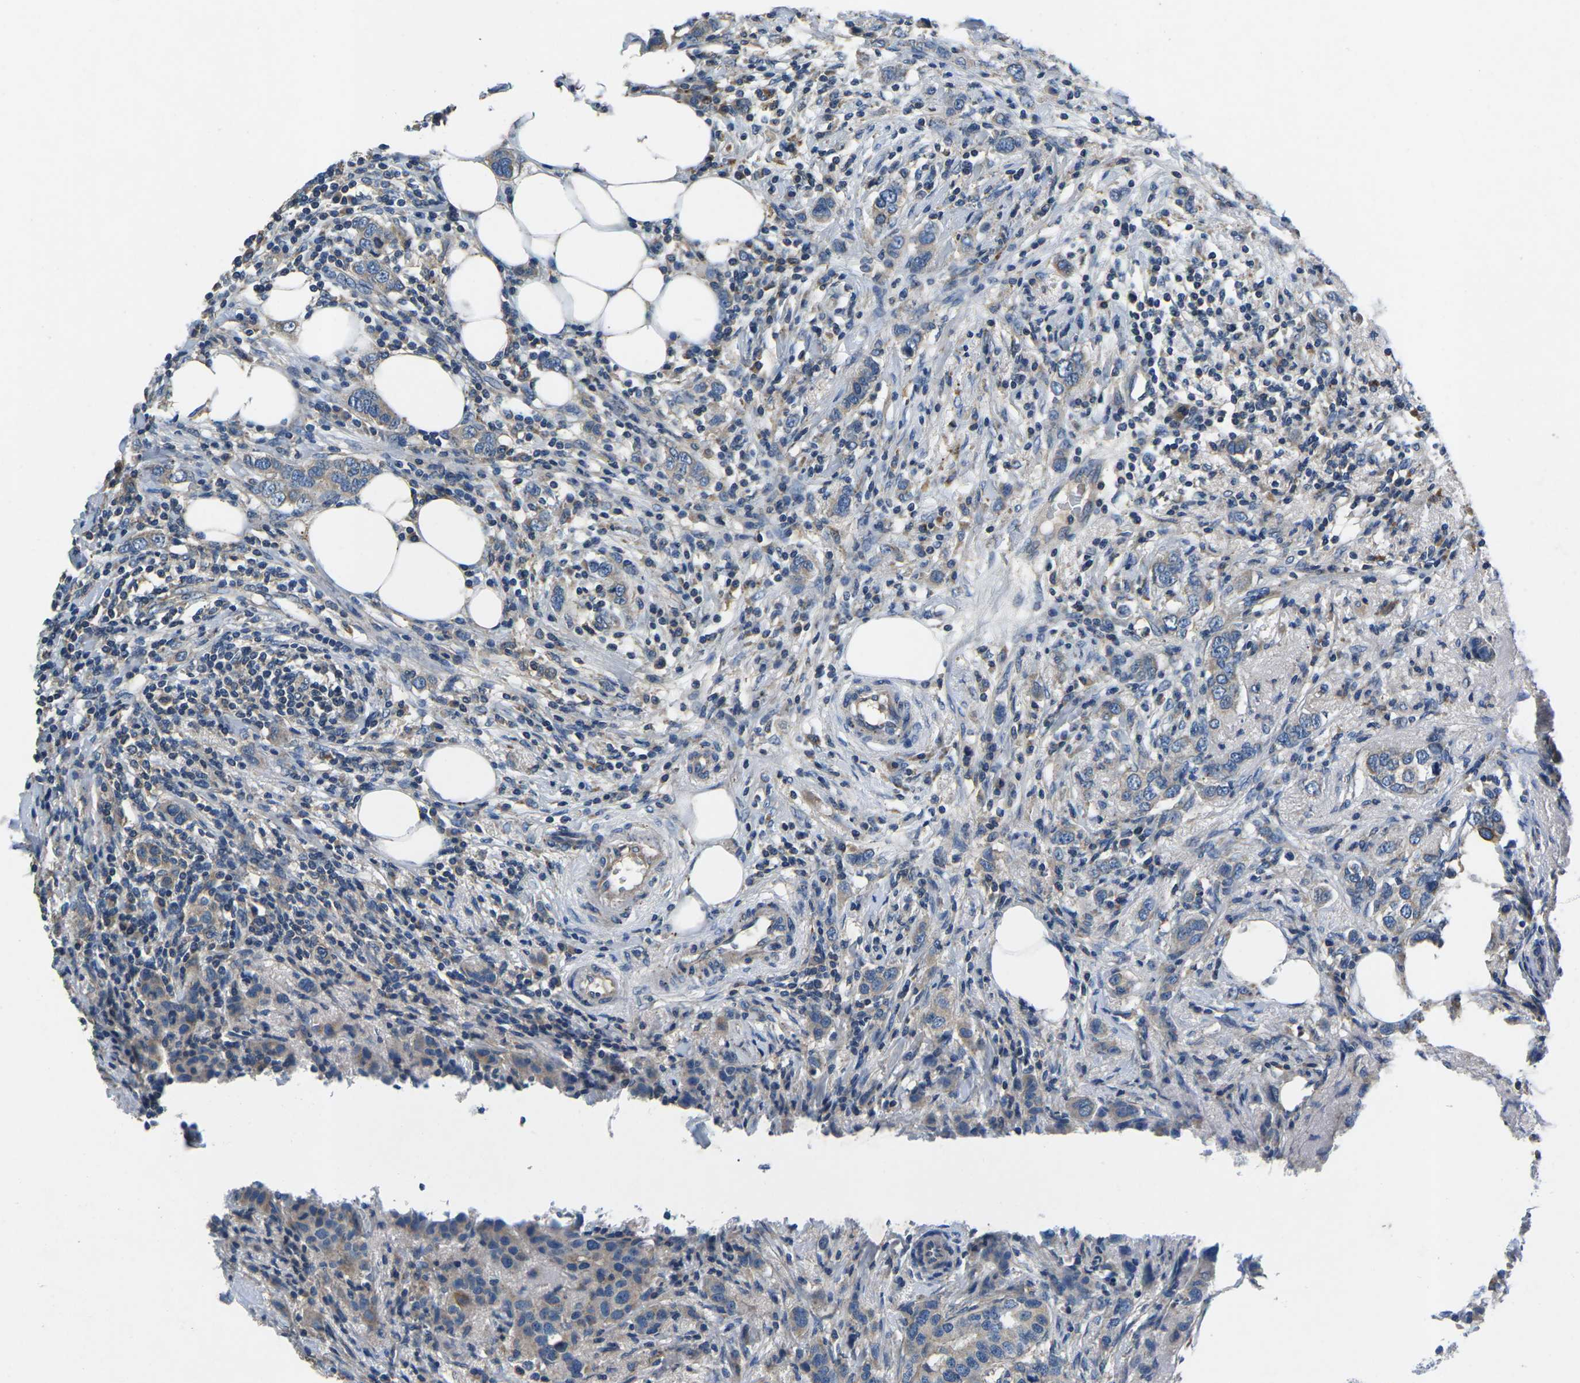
{"staining": {"intensity": "weak", "quantity": "25%-75%", "location": "cytoplasmic/membranous"}, "tissue": "breast cancer", "cell_type": "Tumor cells", "image_type": "cancer", "snomed": [{"axis": "morphology", "description": "Duct carcinoma"}, {"axis": "topography", "description": "Breast"}], "caption": "Approximately 25%-75% of tumor cells in breast intraductal carcinoma reveal weak cytoplasmic/membranous protein staining as visualized by brown immunohistochemical staining.", "gene": "PDCD6IP", "patient": {"sex": "female", "age": 50}}